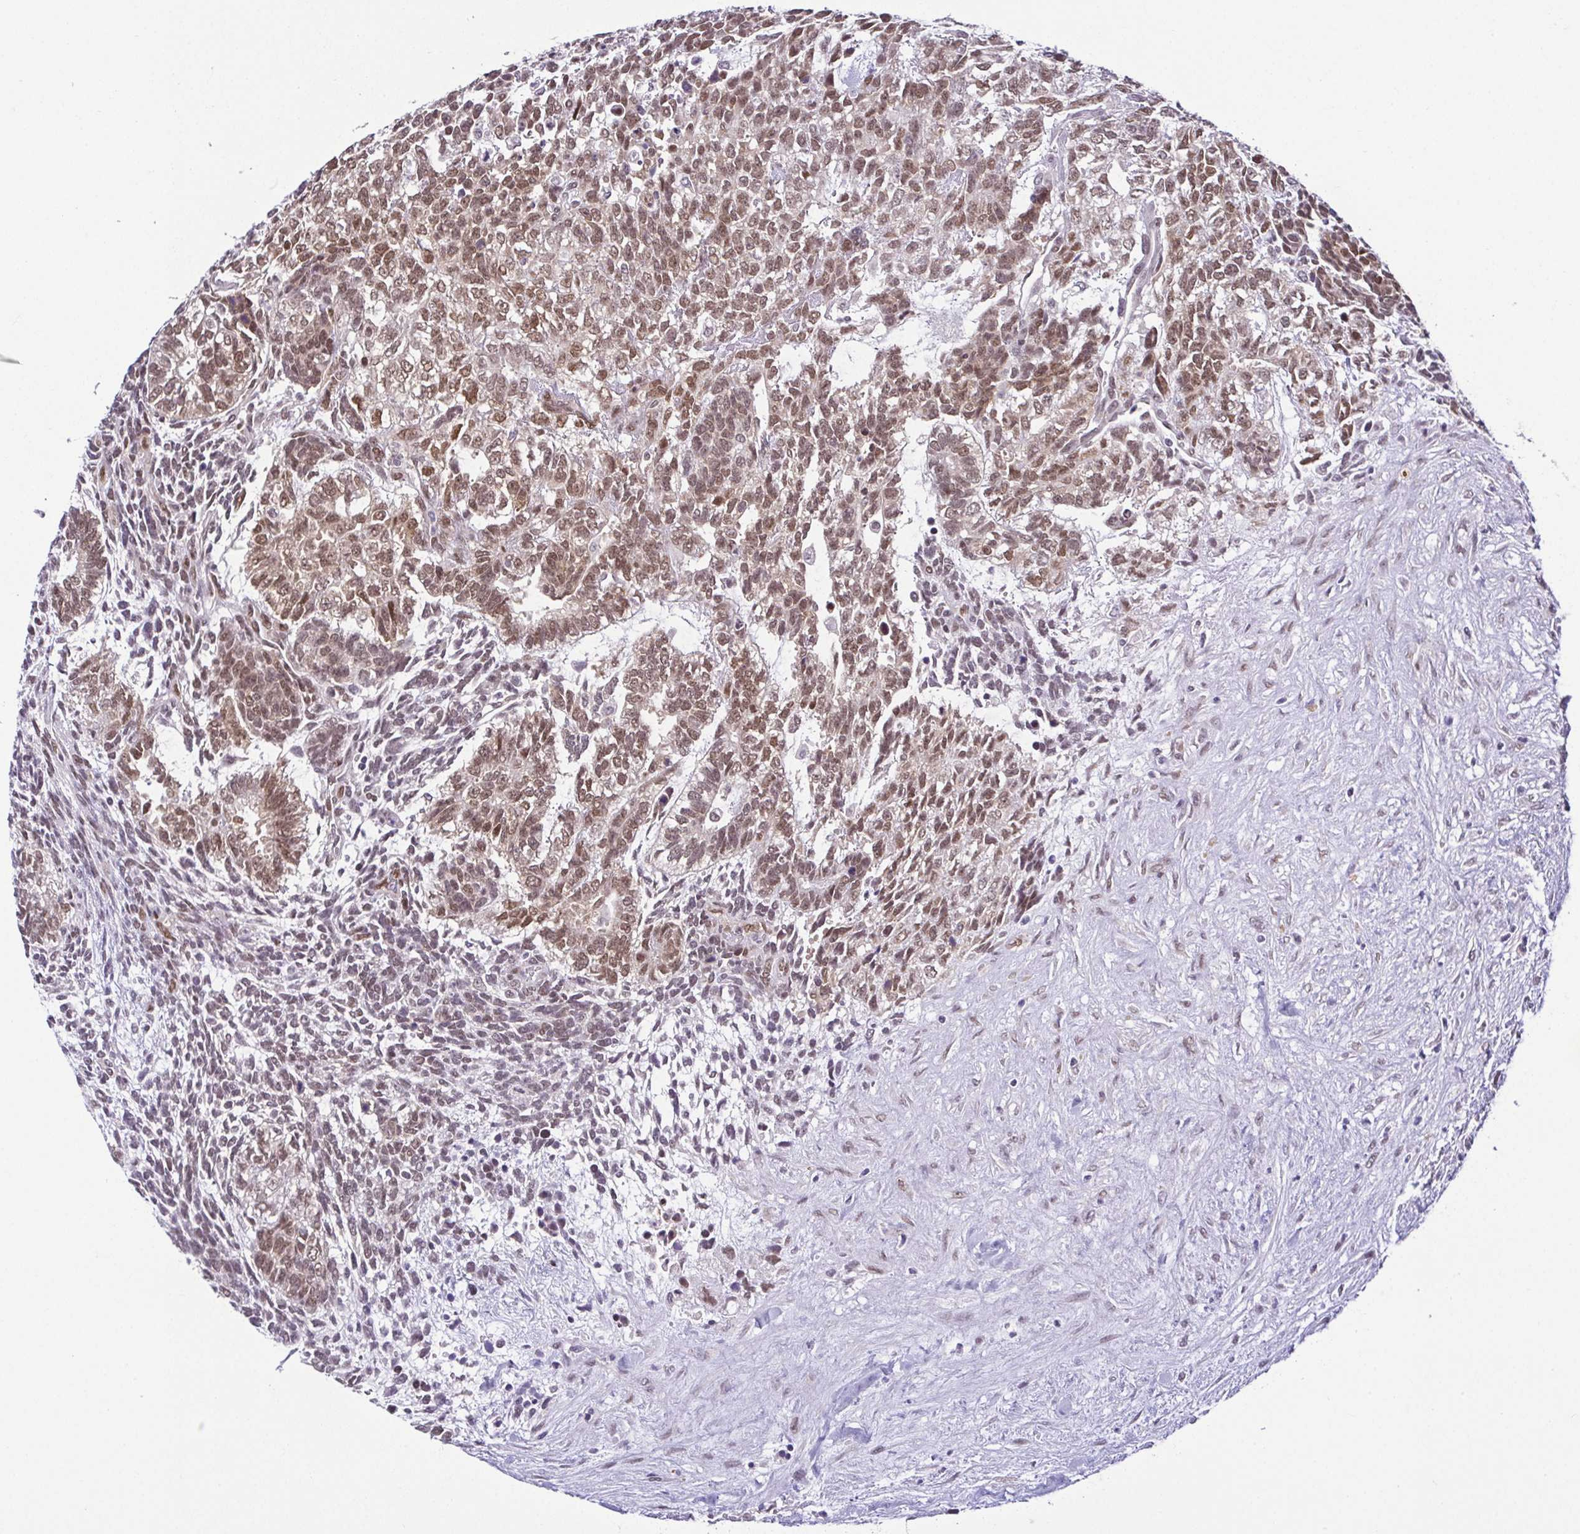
{"staining": {"intensity": "moderate", "quantity": ">75%", "location": "nuclear"}, "tissue": "testis cancer", "cell_type": "Tumor cells", "image_type": "cancer", "snomed": [{"axis": "morphology", "description": "Carcinoma, Embryonal, NOS"}, {"axis": "topography", "description": "Testis"}], "caption": "This histopathology image shows testis cancer stained with immunohistochemistry (IHC) to label a protein in brown. The nuclear of tumor cells show moderate positivity for the protein. Nuclei are counter-stained blue.", "gene": "RBM3", "patient": {"sex": "male", "age": 23}}